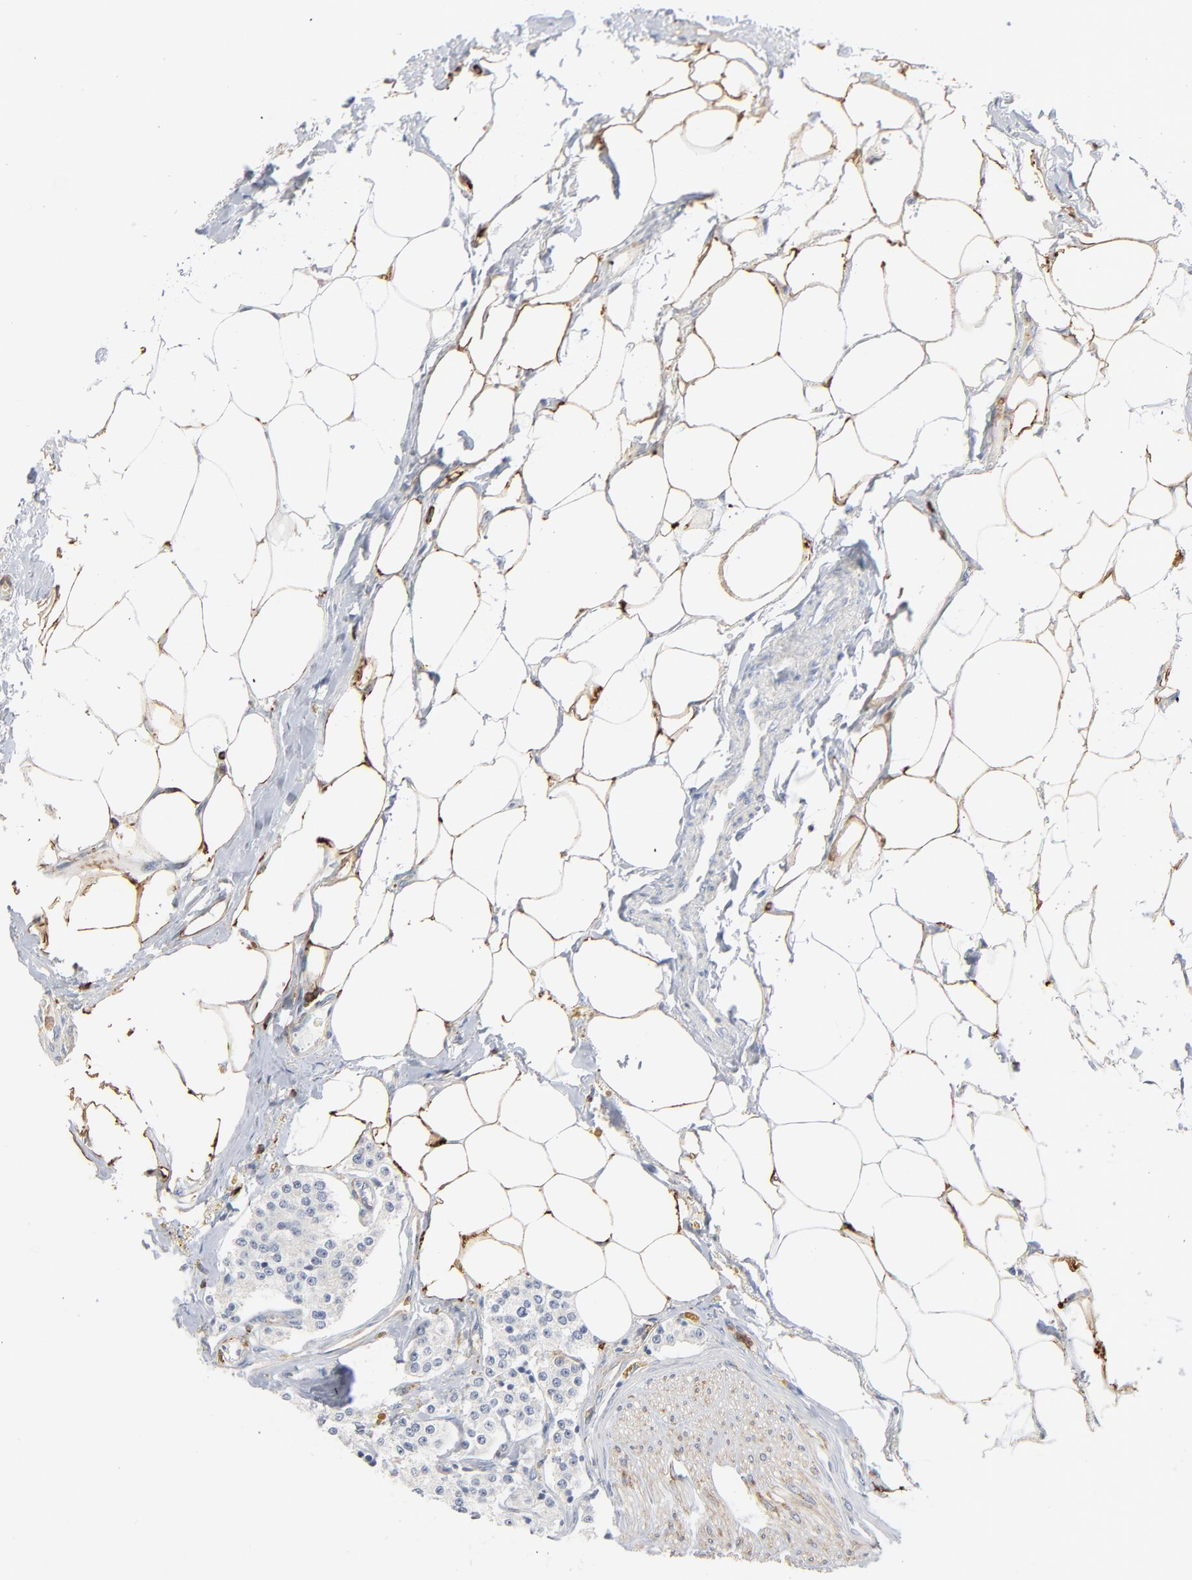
{"staining": {"intensity": "negative", "quantity": "none", "location": "none"}, "tissue": "carcinoid", "cell_type": "Tumor cells", "image_type": "cancer", "snomed": [{"axis": "morphology", "description": "Carcinoid, malignant, NOS"}, {"axis": "topography", "description": "Colon"}], "caption": "There is no significant expression in tumor cells of carcinoid.", "gene": "SH3KBP1", "patient": {"sex": "female", "age": 61}}